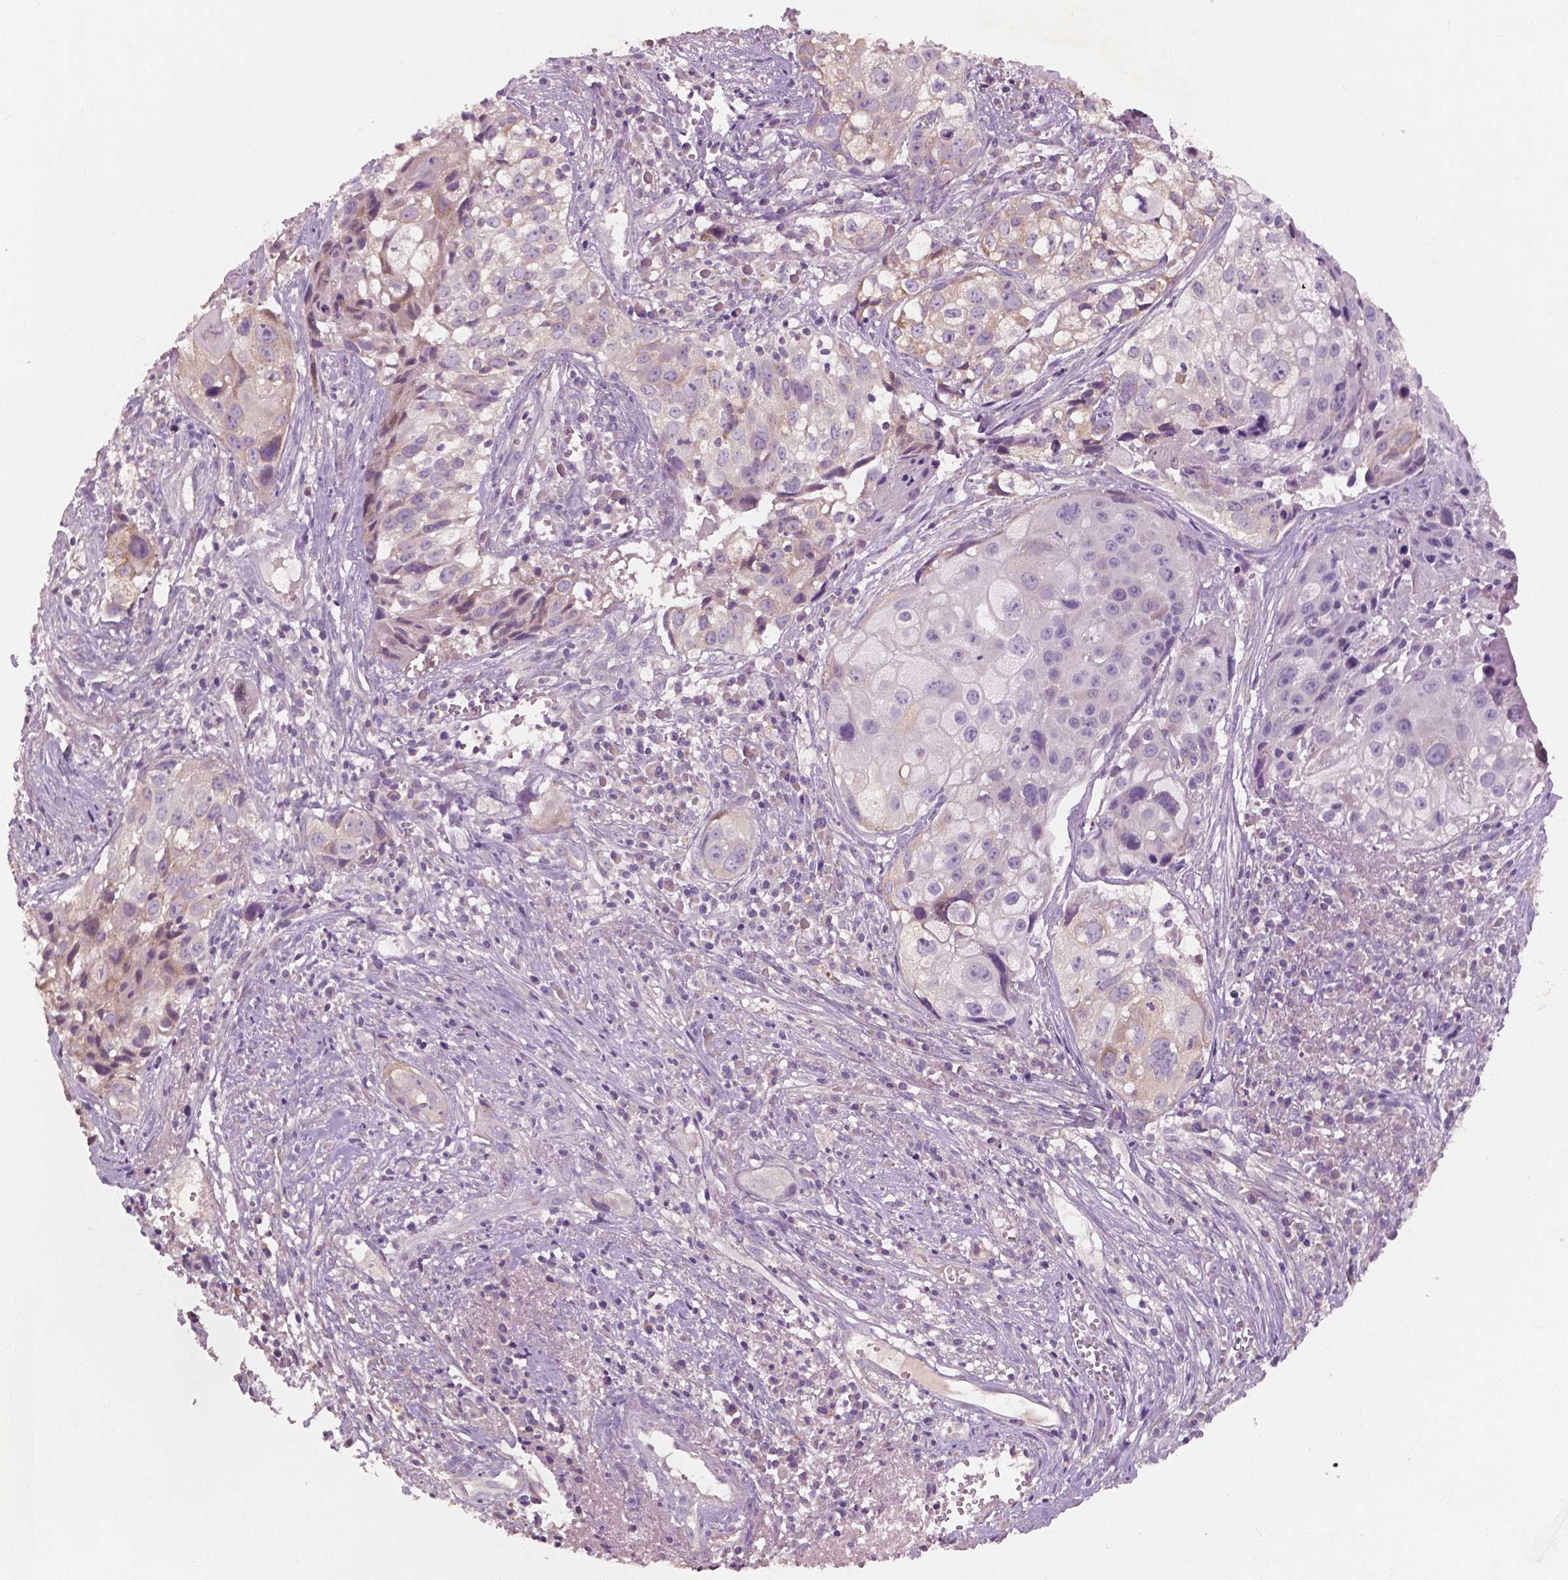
{"staining": {"intensity": "weak", "quantity": "<25%", "location": "cytoplasmic/membranous"}, "tissue": "cervical cancer", "cell_type": "Tumor cells", "image_type": "cancer", "snomed": [{"axis": "morphology", "description": "Squamous cell carcinoma, NOS"}, {"axis": "topography", "description": "Cervix"}], "caption": "There is no significant expression in tumor cells of cervical cancer (squamous cell carcinoma).", "gene": "LSM14B", "patient": {"sex": "female", "age": 53}}